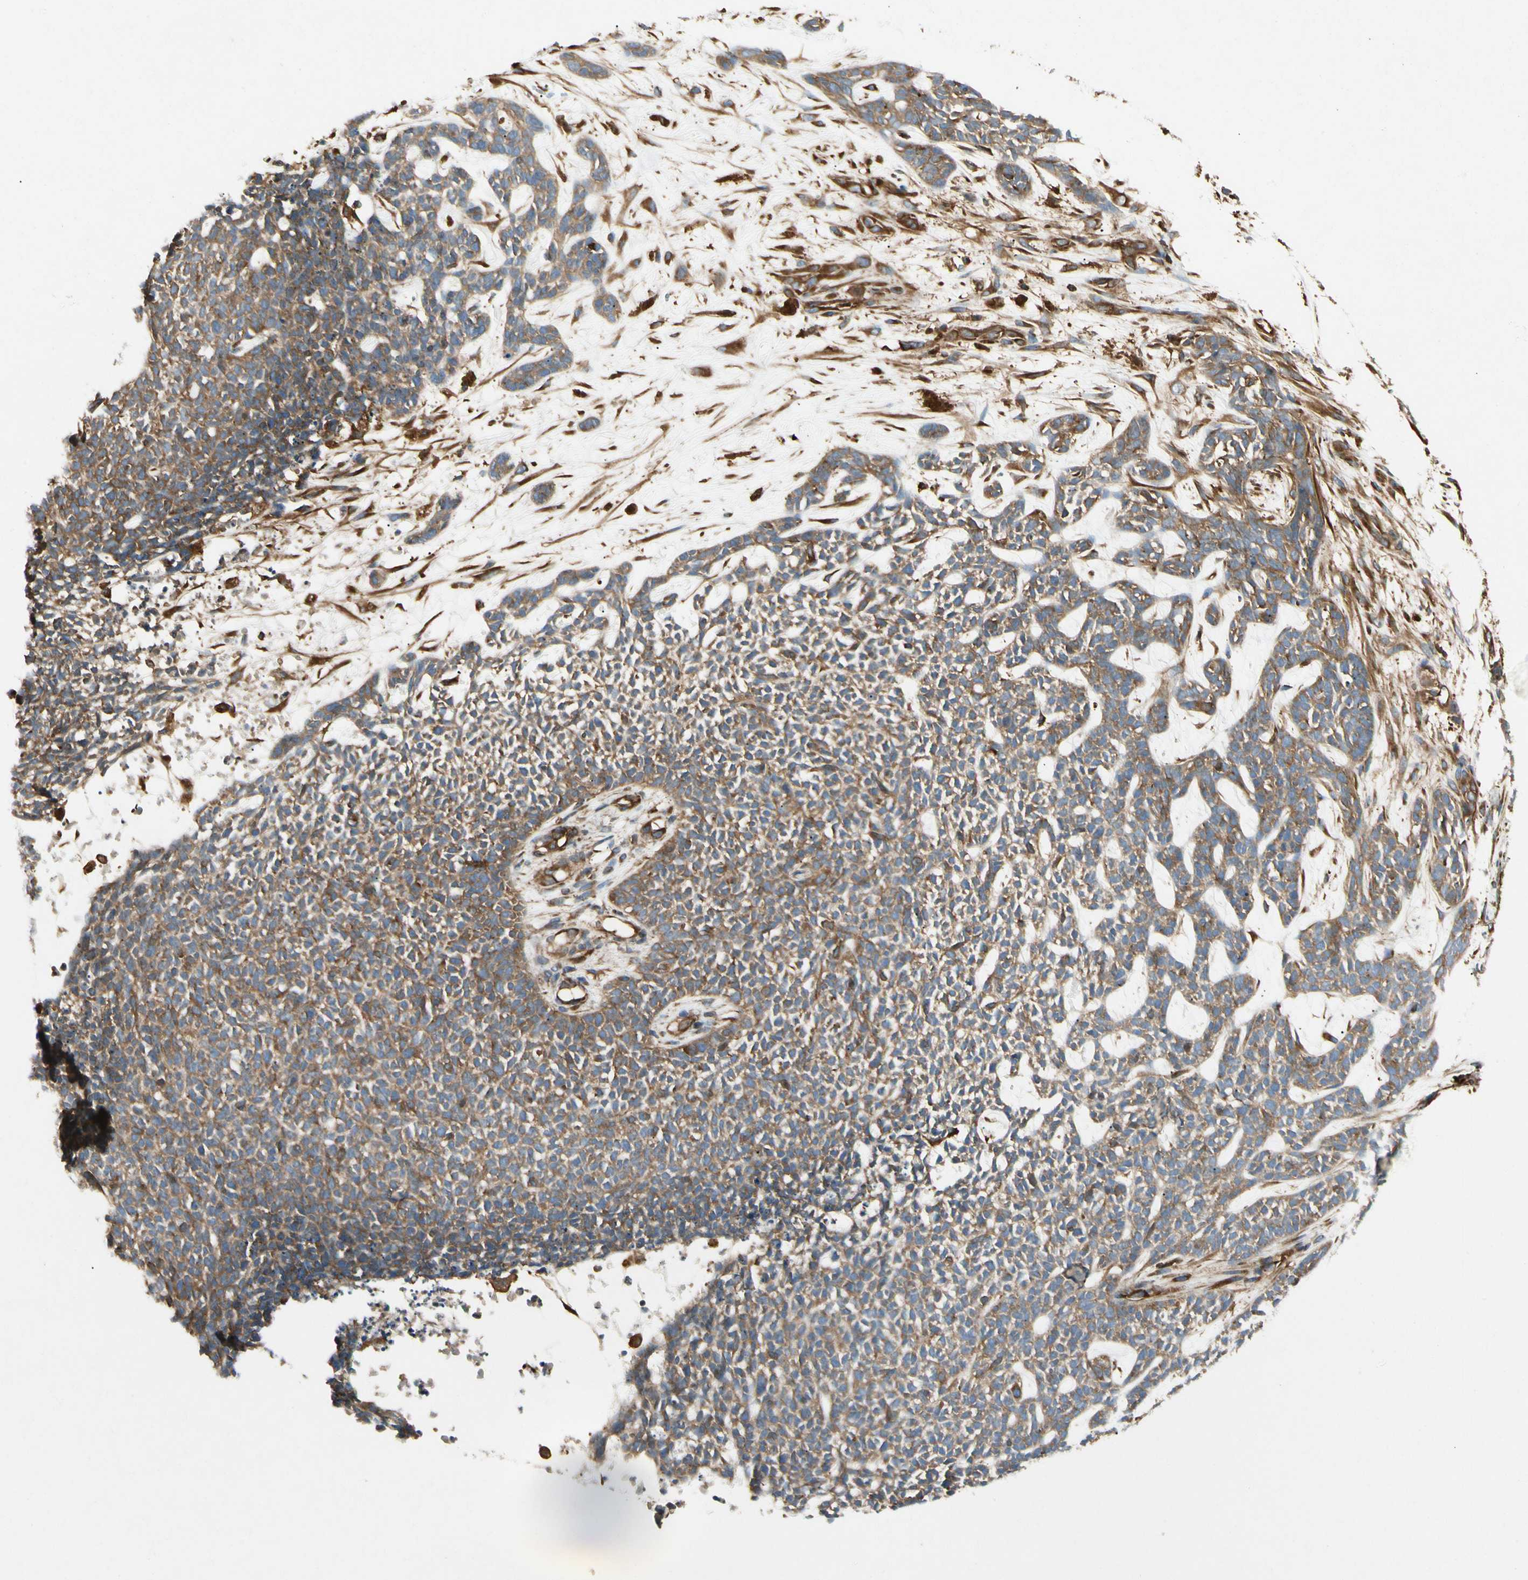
{"staining": {"intensity": "moderate", "quantity": ">75%", "location": "cytoplasmic/membranous"}, "tissue": "skin cancer", "cell_type": "Tumor cells", "image_type": "cancer", "snomed": [{"axis": "morphology", "description": "Basal cell carcinoma"}, {"axis": "topography", "description": "Skin"}], "caption": "A brown stain labels moderate cytoplasmic/membranous expression of a protein in human skin basal cell carcinoma tumor cells.", "gene": "ARPC2", "patient": {"sex": "female", "age": 84}}